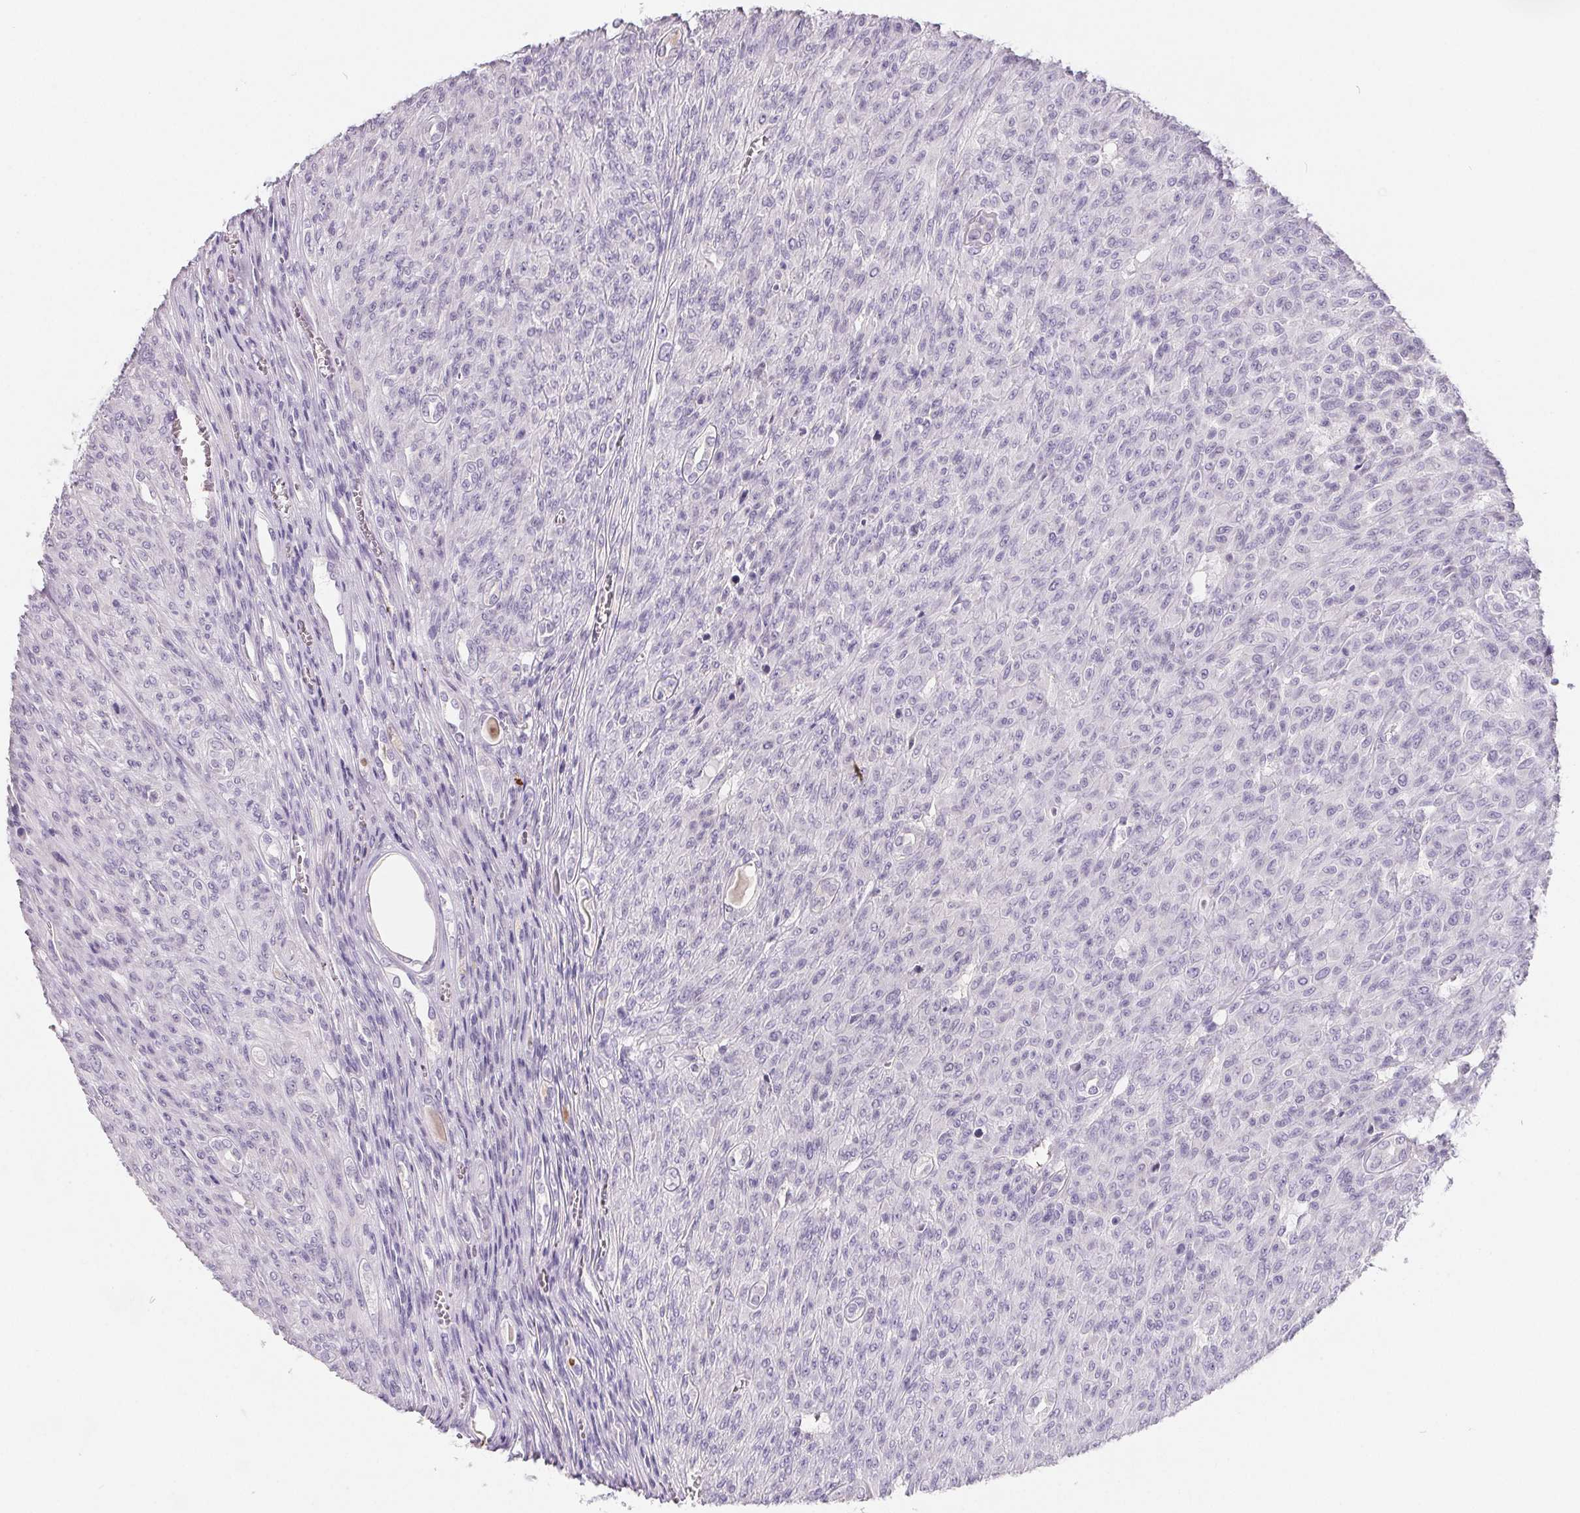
{"staining": {"intensity": "negative", "quantity": "none", "location": "none"}, "tissue": "renal cancer", "cell_type": "Tumor cells", "image_type": "cancer", "snomed": [{"axis": "morphology", "description": "Adenocarcinoma, NOS"}, {"axis": "topography", "description": "Kidney"}], "caption": "Adenocarcinoma (renal) stained for a protein using IHC exhibits no positivity tumor cells.", "gene": "FDX1", "patient": {"sex": "male", "age": 58}}